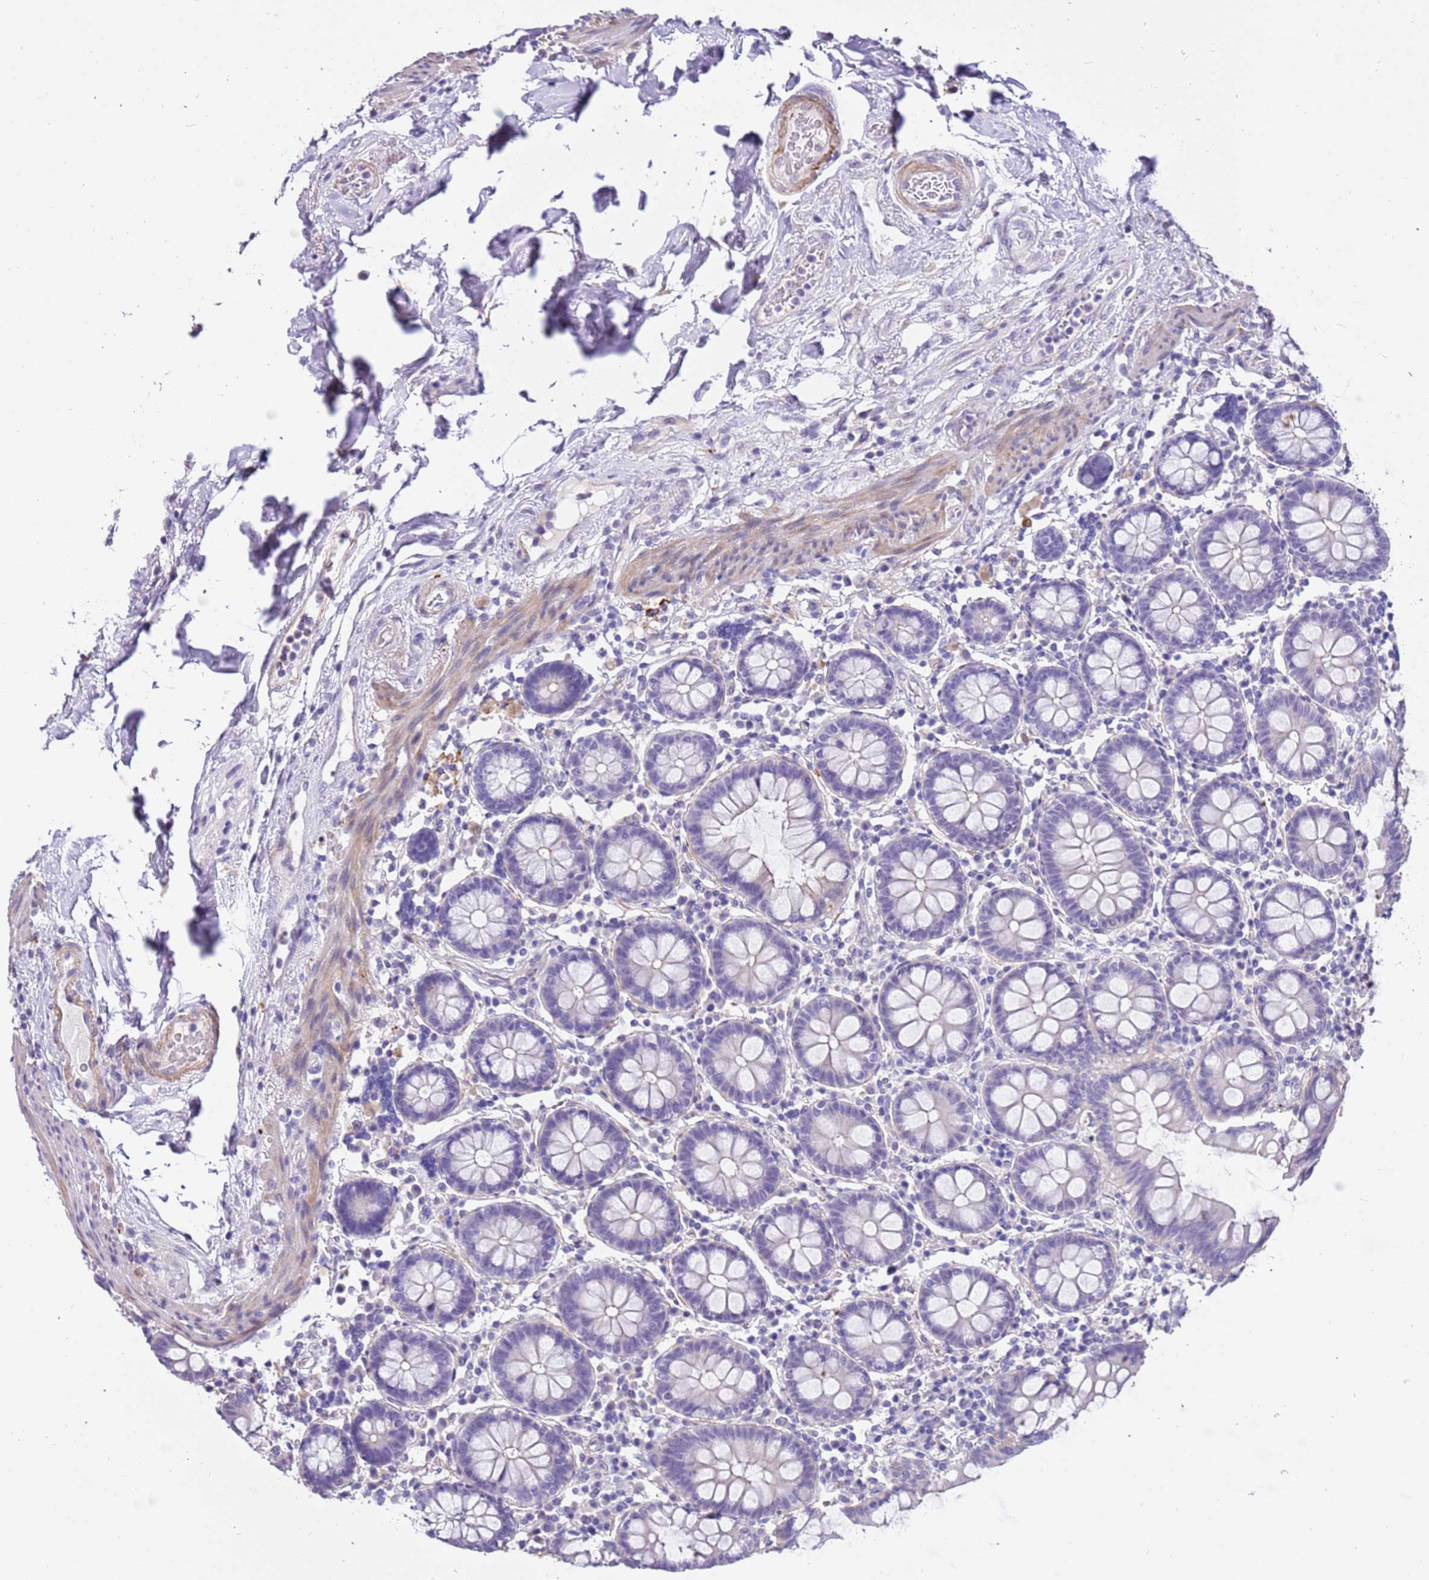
{"staining": {"intensity": "weak", "quantity": "25%-75%", "location": "cytoplasmic/membranous"}, "tissue": "colon", "cell_type": "Endothelial cells", "image_type": "normal", "snomed": [{"axis": "morphology", "description": "Normal tissue, NOS"}, {"axis": "topography", "description": "Colon"}], "caption": "High-magnification brightfield microscopy of normal colon stained with DAB (3,3'-diaminobenzidine) (brown) and counterstained with hematoxylin (blue). endothelial cells exhibit weak cytoplasmic/membranous staining is appreciated in approximately25%-75% of cells.", "gene": "PCGF2", "patient": {"sex": "female", "age": 79}}